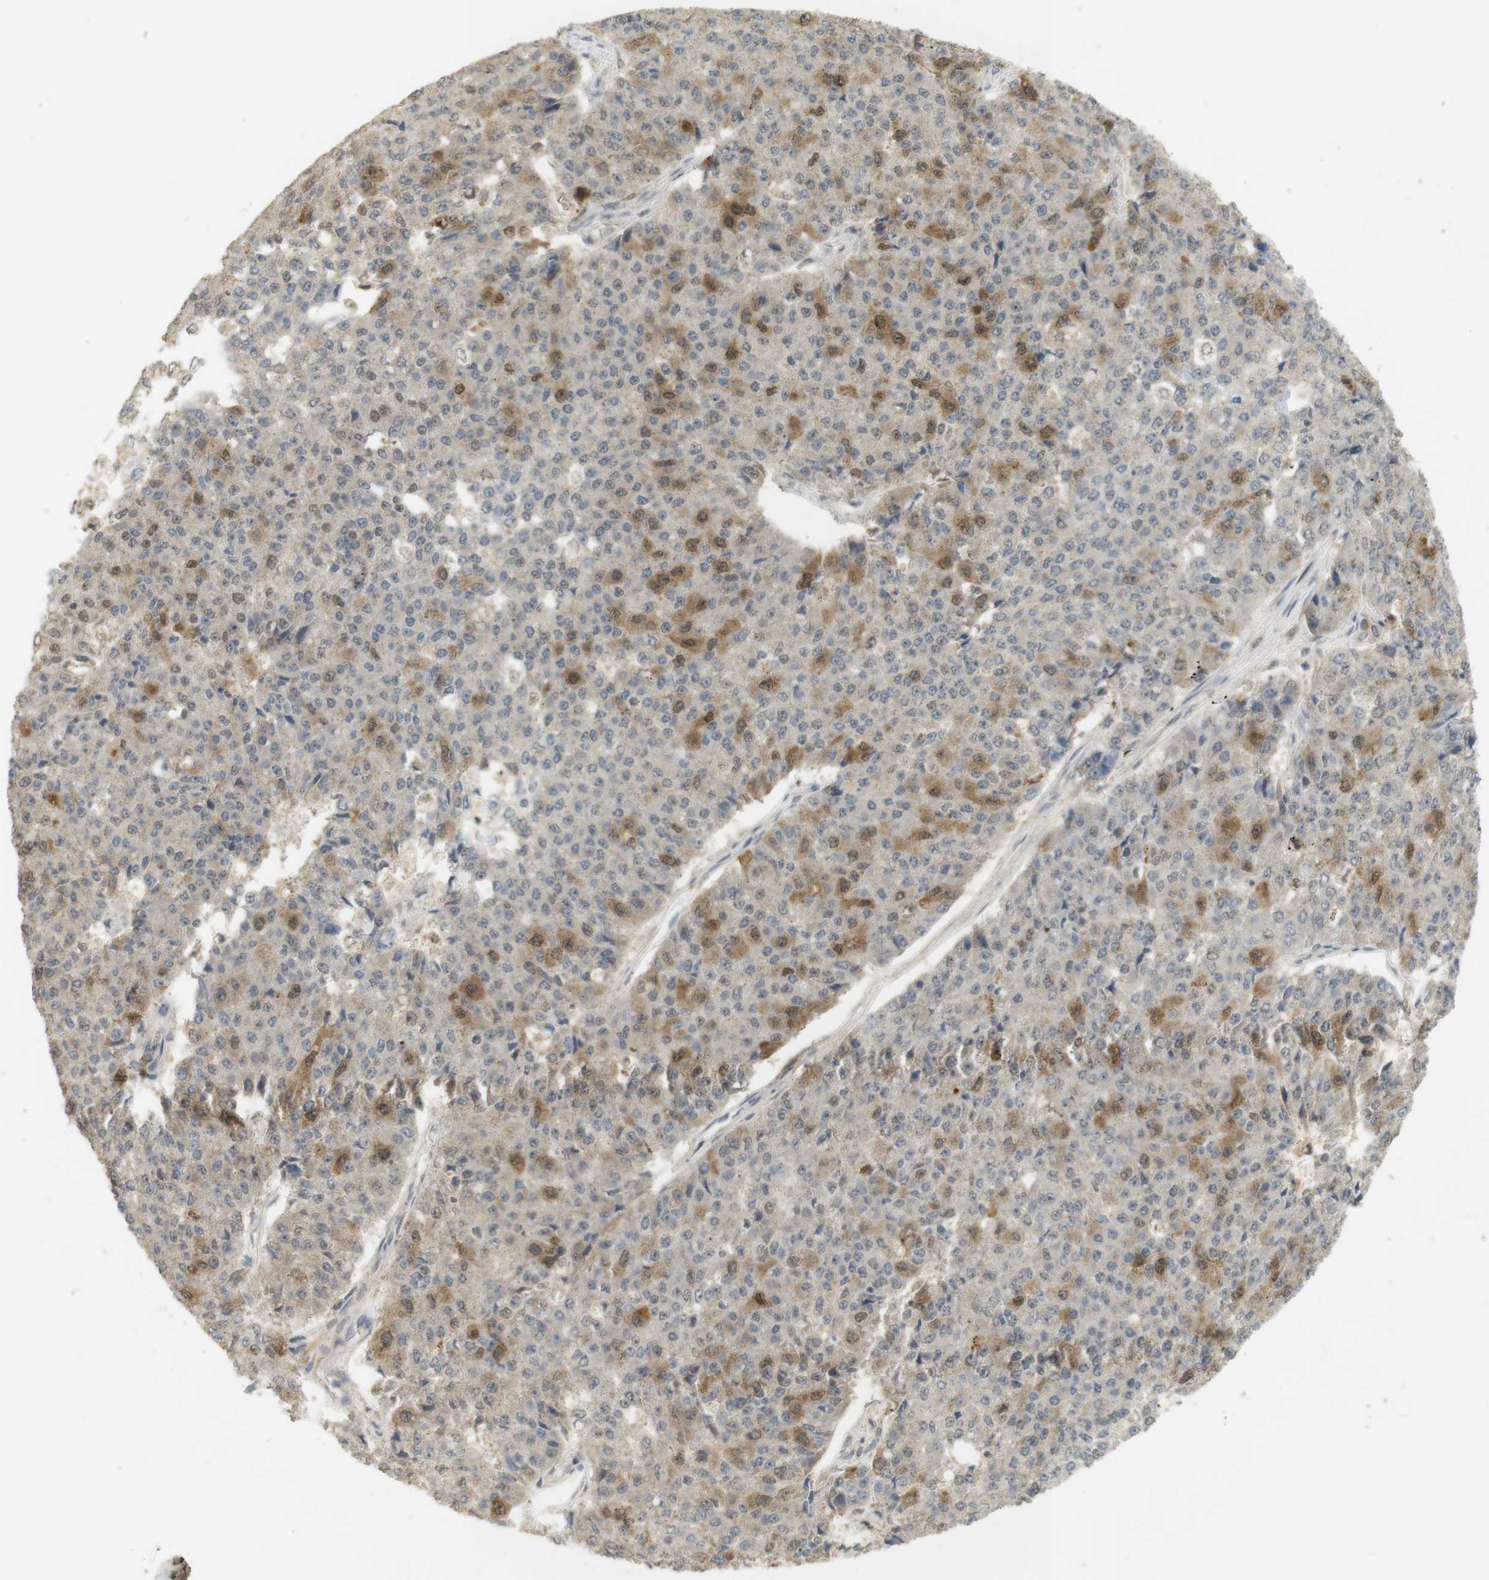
{"staining": {"intensity": "moderate", "quantity": "<25%", "location": "cytoplasmic/membranous"}, "tissue": "pancreatic cancer", "cell_type": "Tumor cells", "image_type": "cancer", "snomed": [{"axis": "morphology", "description": "Adenocarcinoma, NOS"}, {"axis": "topography", "description": "Pancreas"}], "caption": "A high-resolution micrograph shows immunohistochemistry (IHC) staining of pancreatic cancer (adenocarcinoma), which demonstrates moderate cytoplasmic/membranous positivity in about <25% of tumor cells.", "gene": "TTK", "patient": {"sex": "male", "age": 50}}